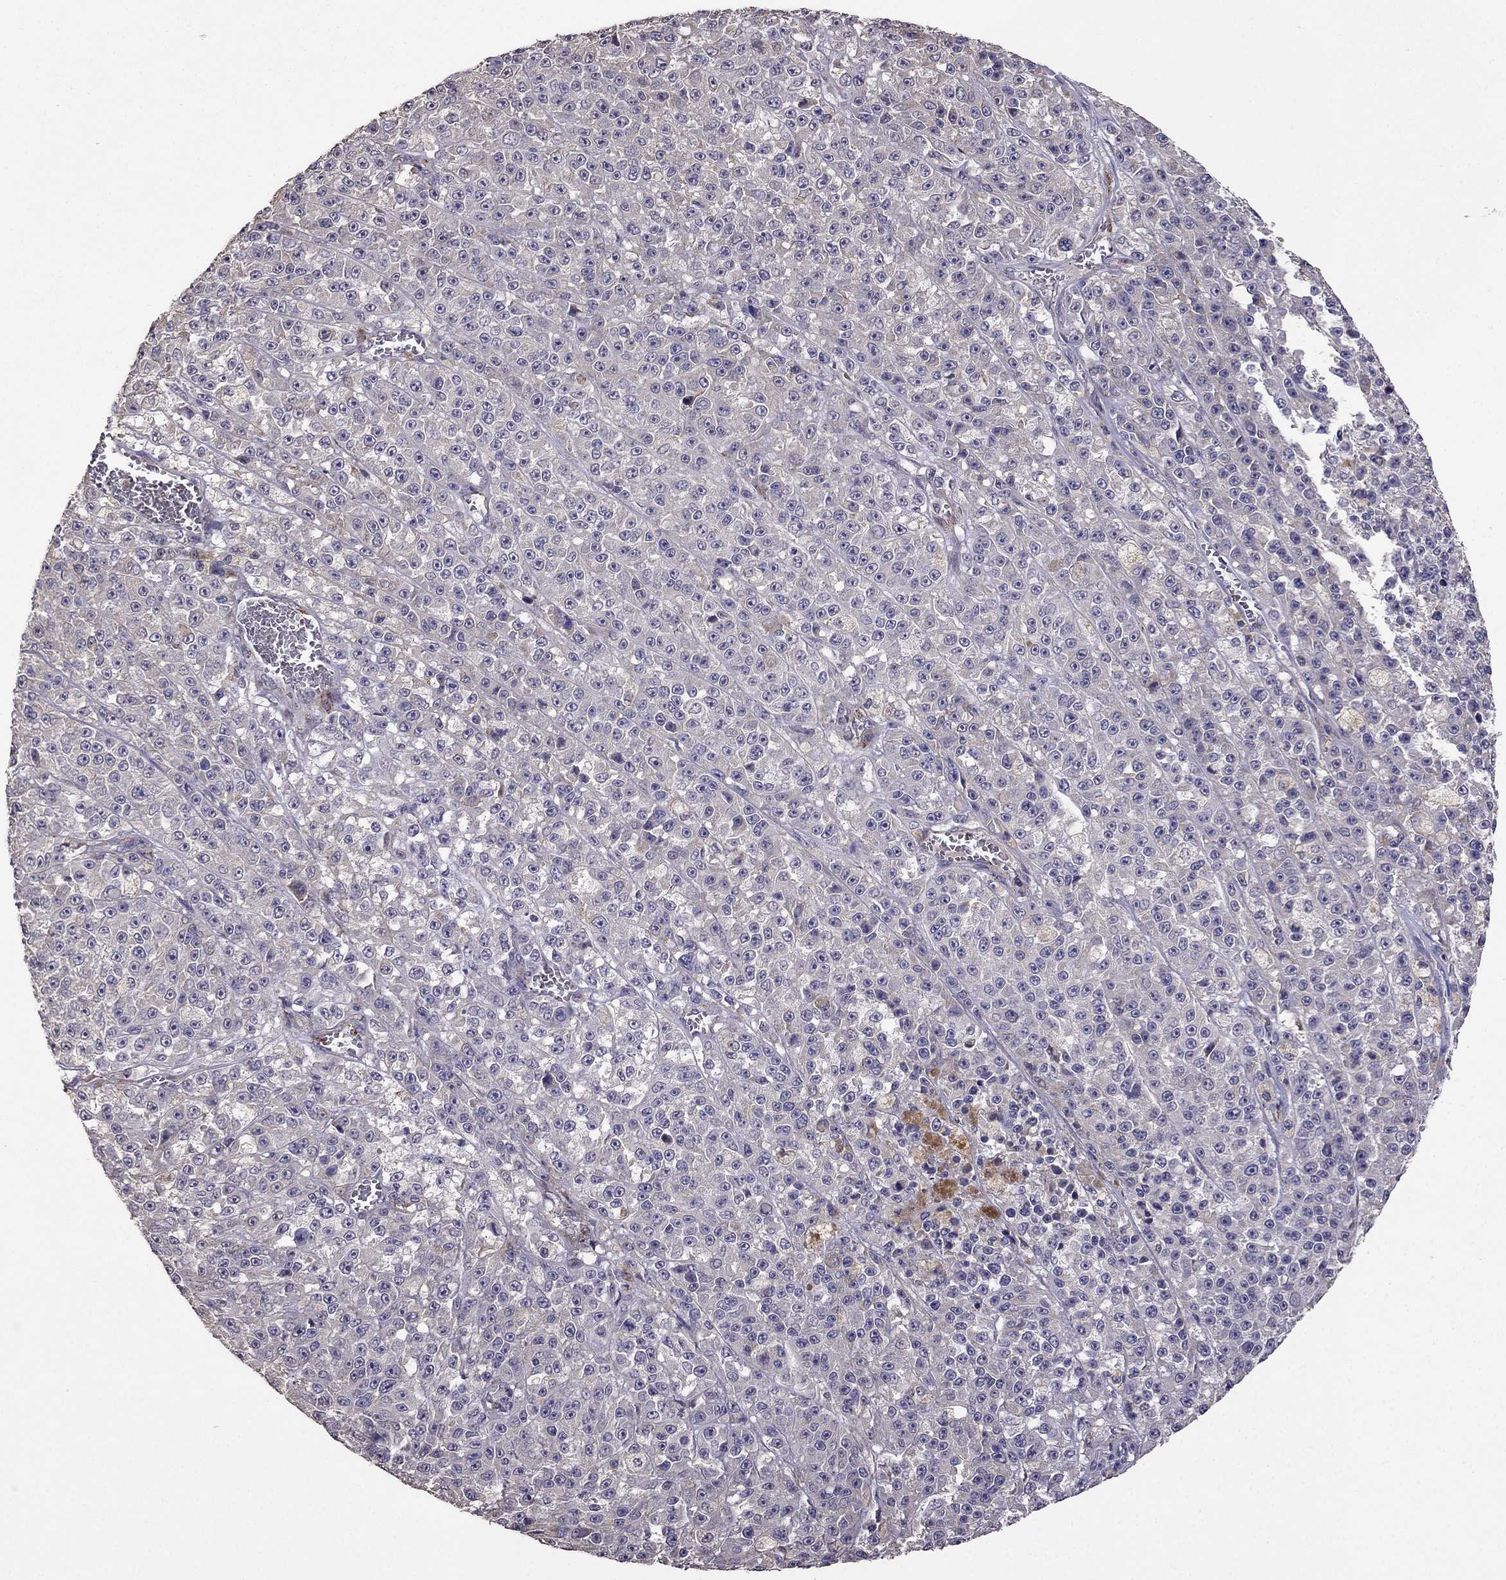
{"staining": {"intensity": "negative", "quantity": "none", "location": "none"}, "tissue": "melanoma", "cell_type": "Tumor cells", "image_type": "cancer", "snomed": [{"axis": "morphology", "description": "Malignant melanoma, NOS"}, {"axis": "topography", "description": "Skin"}], "caption": "Tumor cells show no significant protein positivity in melanoma.", "gene": "CDH9", "patient": {"sex": "female", "age": 58}}